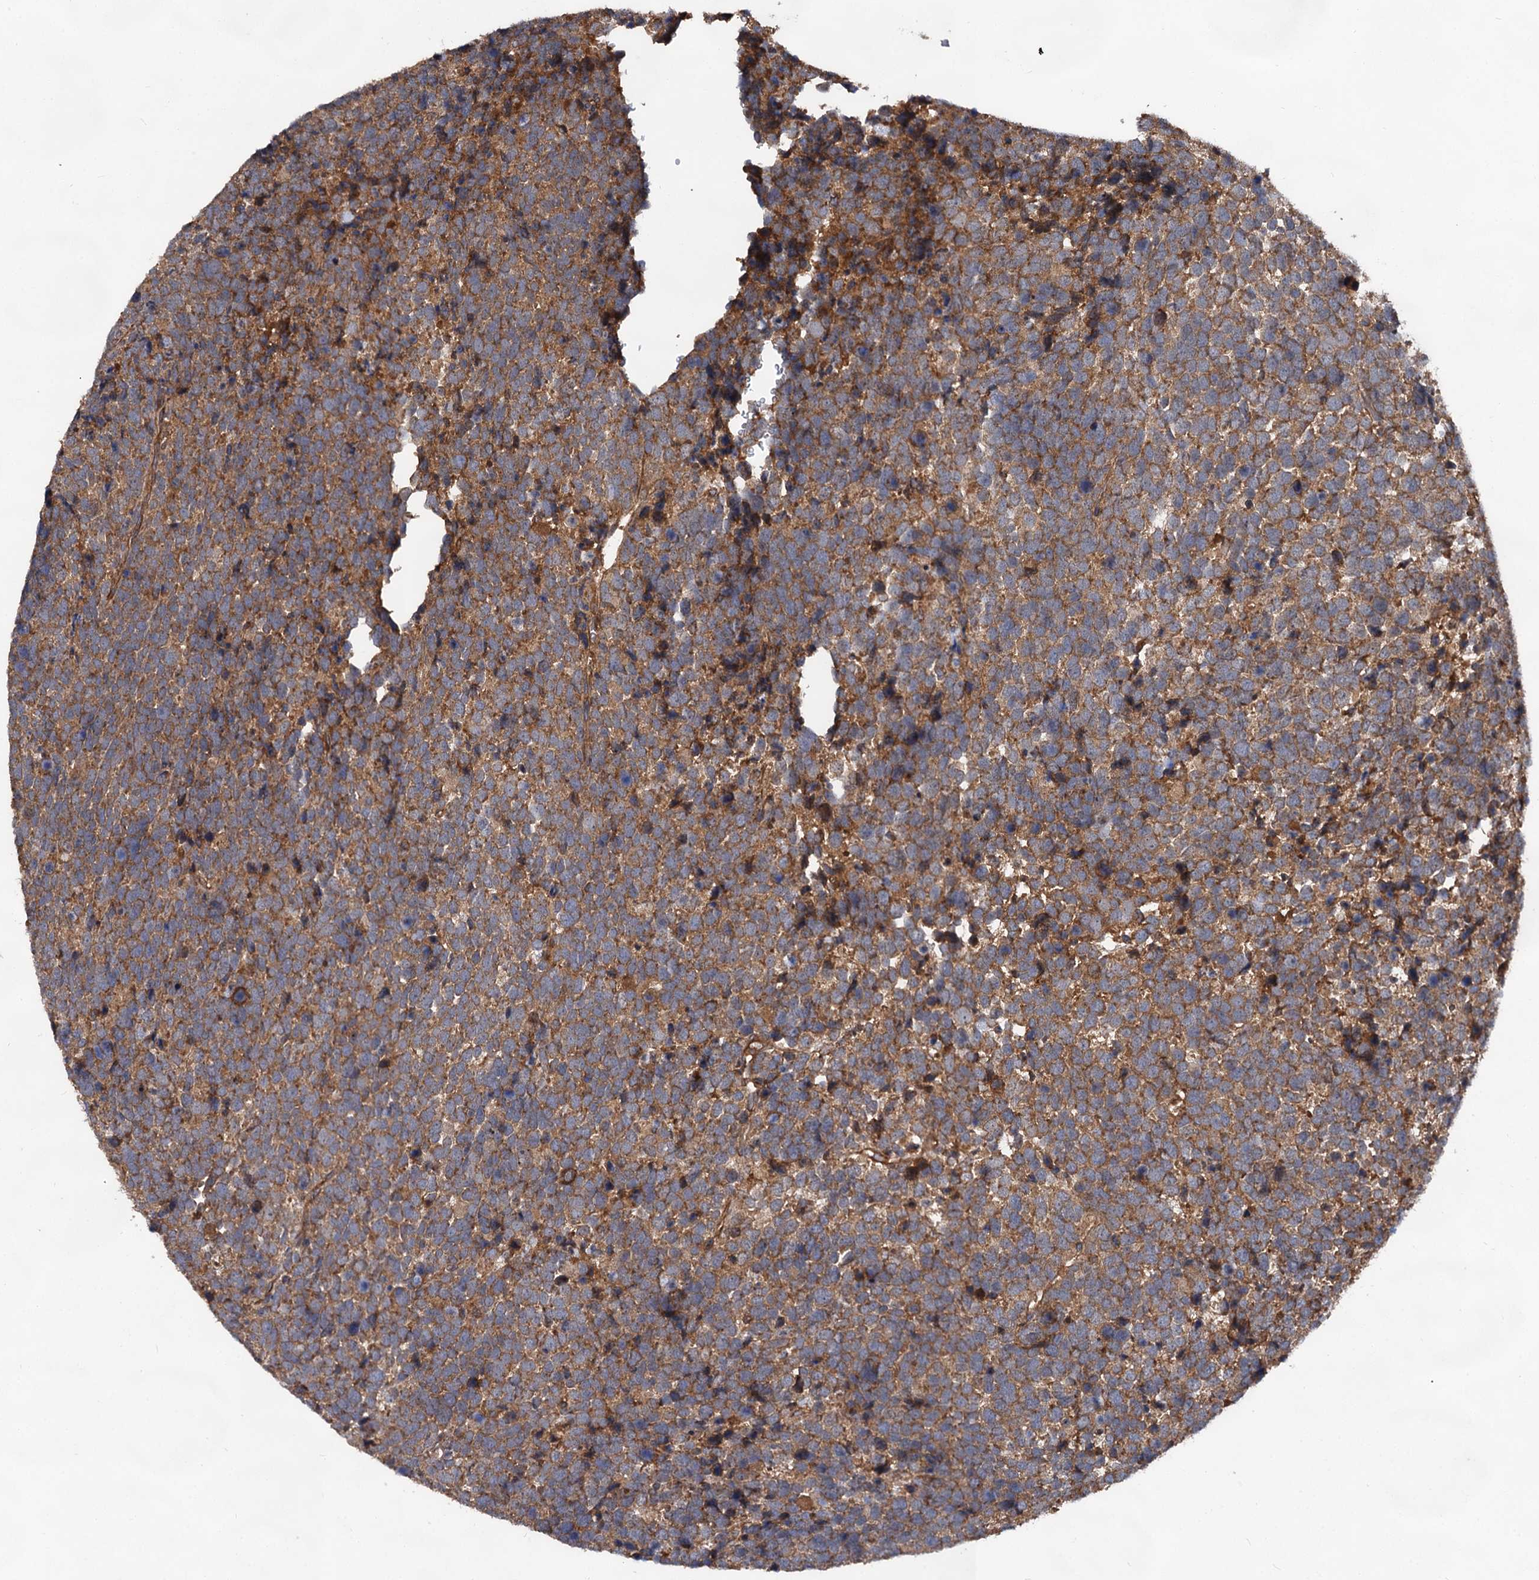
{"staining": {"intensity": "moderate", "quantity": ">75%", "location": "cytoplasmic/membranous"}, "tissue": "urothelial cancer", "cell_type": "Tumor cells", "image_type": "cancer", "snomed": [{"axis": "morphology", "description": "Urothelial carcinoma, High grade"}, {"axis": "topography", "description": "Urinary bladder"}], "caption": "DAB (3,3'-diaminobenzidine) immunohistochemical staining of urothelial cancer demonstrates moderate cytoplasmic/membranous protein positivity in approximately >75% of tumor cells. The staining was performed using DAB (3,3'-diaminobenzidine), with brown indicating positive protein expression. Nuclei are stained blue with hematoxylin.", "gene": "TEX9", "patient": {"sex": "female", "age": 82}}